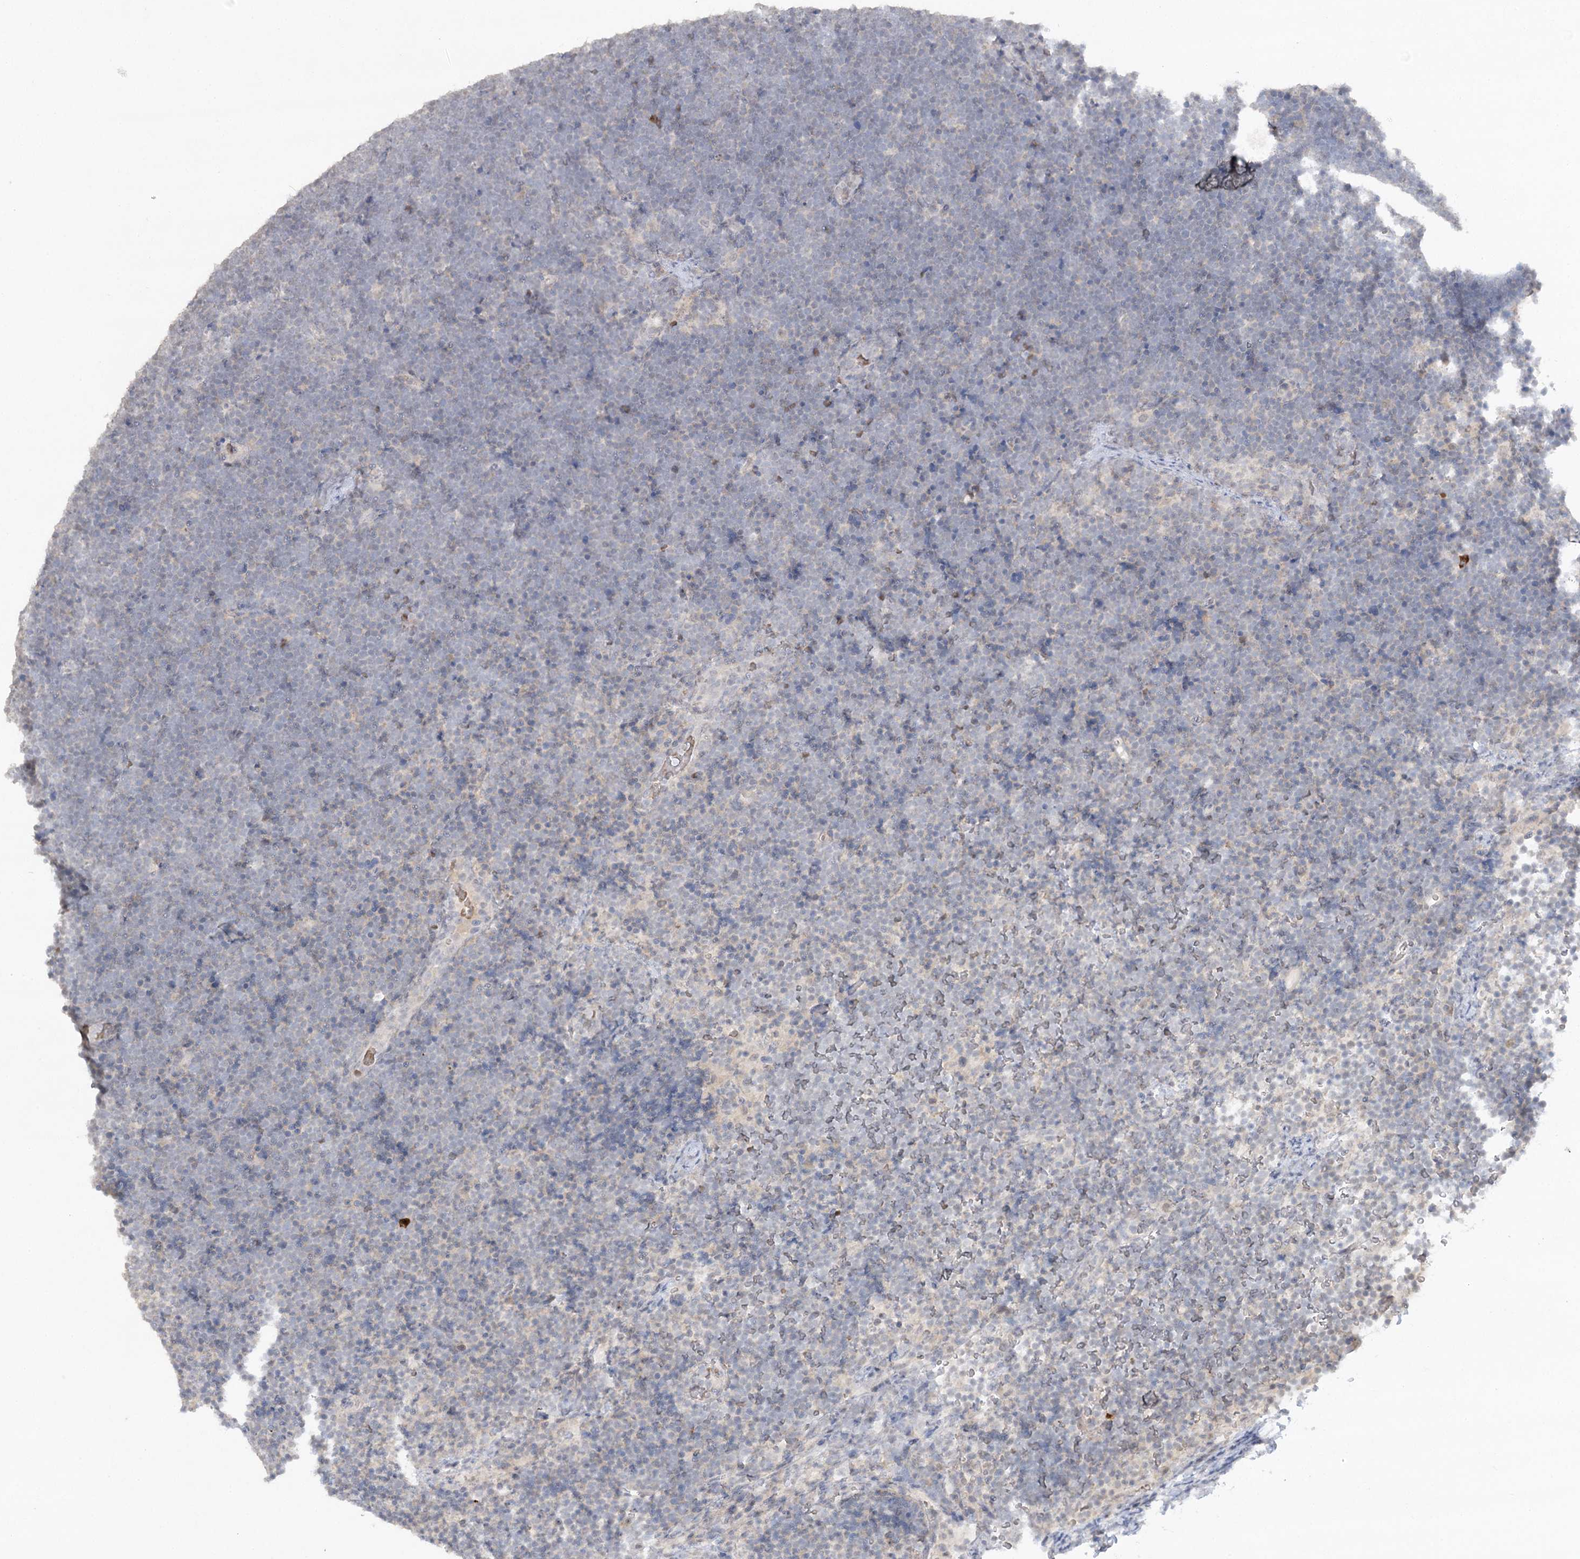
{"staining": {"intensity": "negative", "quantity": "none", "location": "none"}, "tissue": "lymphoma", "cell_type": "Tumor cells", "image_type": "cancer", "snomed": [{"axis": "morphology", "description": "Malignant lymphoma, non-Hodgkin's type, High grade"}, {"axis": "topography", "description": "Lymph node"}], "caption": "Lymphoma stained for a protein using immunohistochemistry (IHC) shows no positivity tumor cells.", "gene": "TRAF3IP1", "patient": {"sex": "male", "age": 13}}